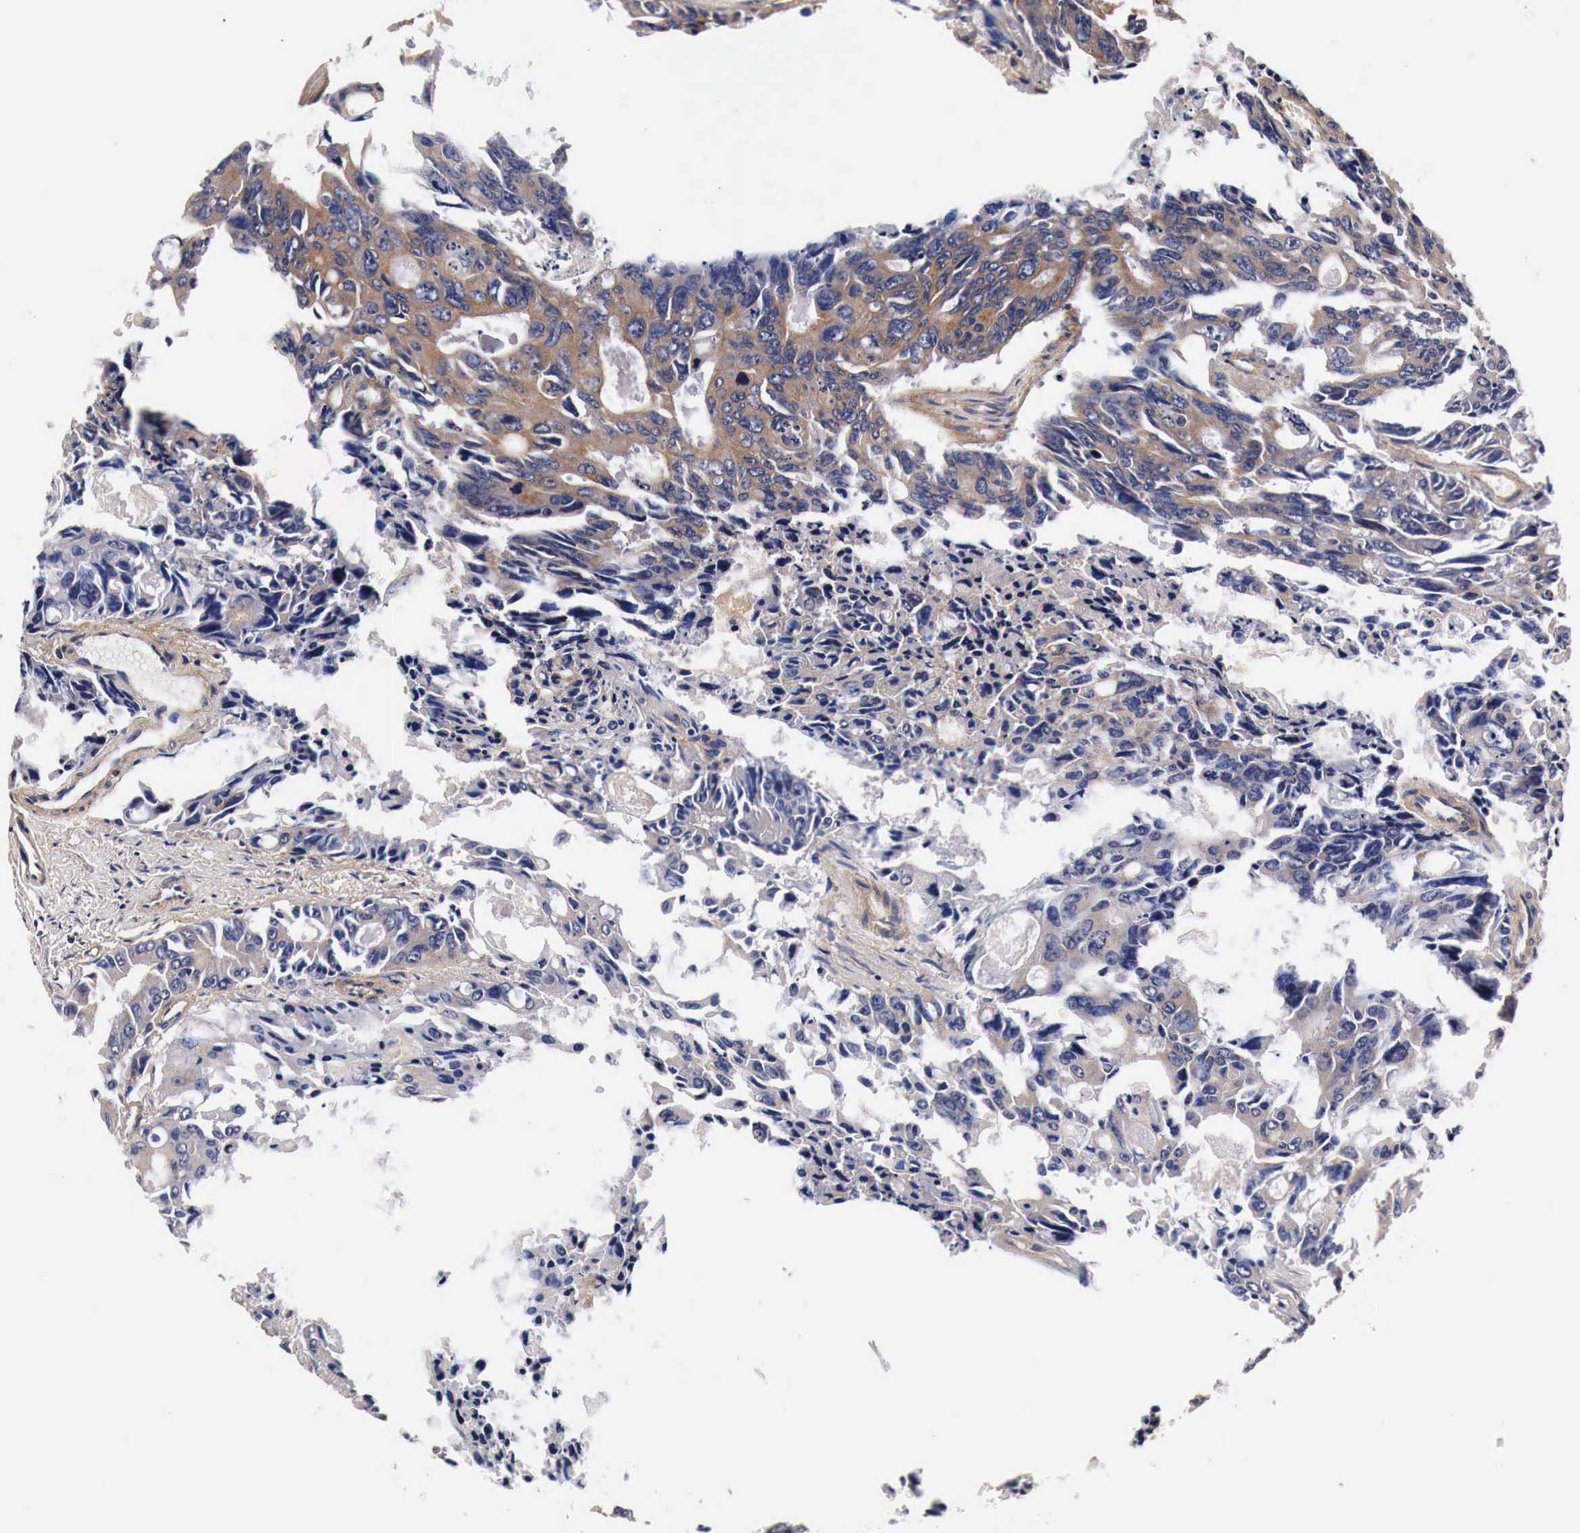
{"staining": {"intensity": "moderate", "quantity": "25%-75%", "location": "cytoplasmic/membranous"}, "tissue": "colorectal cancer", "cell_type": "Tumor cells", "image_type": "cancer", "snomed": [{"axis": "morphology", "description": "Adenocarcinoma, NOS"}, {"axis": "topography", "description": "Rectum"}], "caption": "This is a micrograph of immunohistochemistry staining of colorectal cancer, which shows moderate expression in the cytoplasmic/membranous of tumor cells.", "gene": "RP2", "patient": {"sex": "male", "age": 76}}